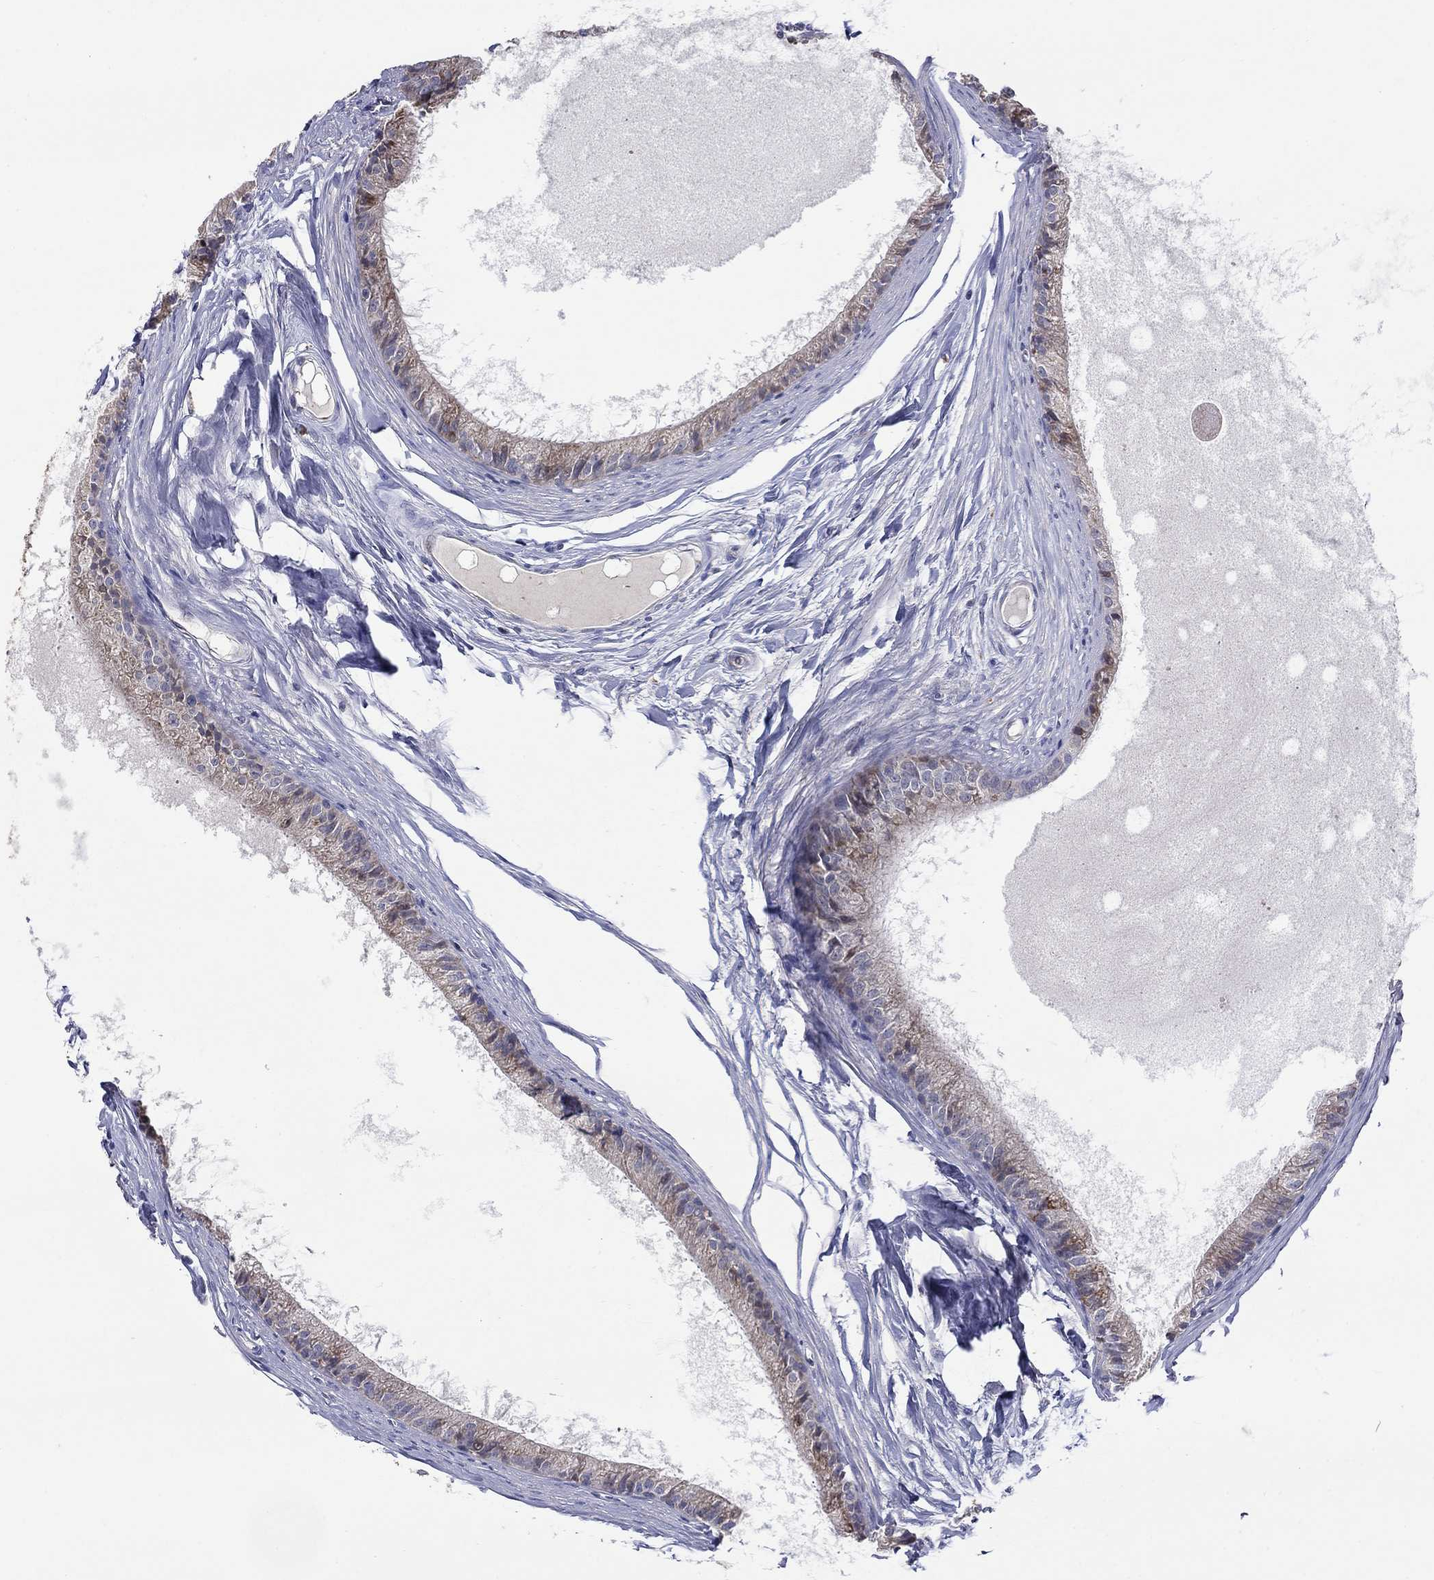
{"staining": {"intensity": "moderate", "quantity": "<25%", "location": "cytoplasmic/membranous"}, "tissue": "epididymis", "cell_type": "Glandular cells", "image_type": "normal", "snomed": [{"axis": "morphology", "description": "Normal tissue, NOS"}, {"axis": "topography", "description": "Epididymis"}], "caption": "Epididymis stained with DAB (3,3'-diaminobenzidine) immunohistochemistry displays low levels of moderate cytoplasmic/membranous staining in approximately <25% of glandular cells.", "gene": "HPS5", "patient": {"sex": "male", "age": 51}}